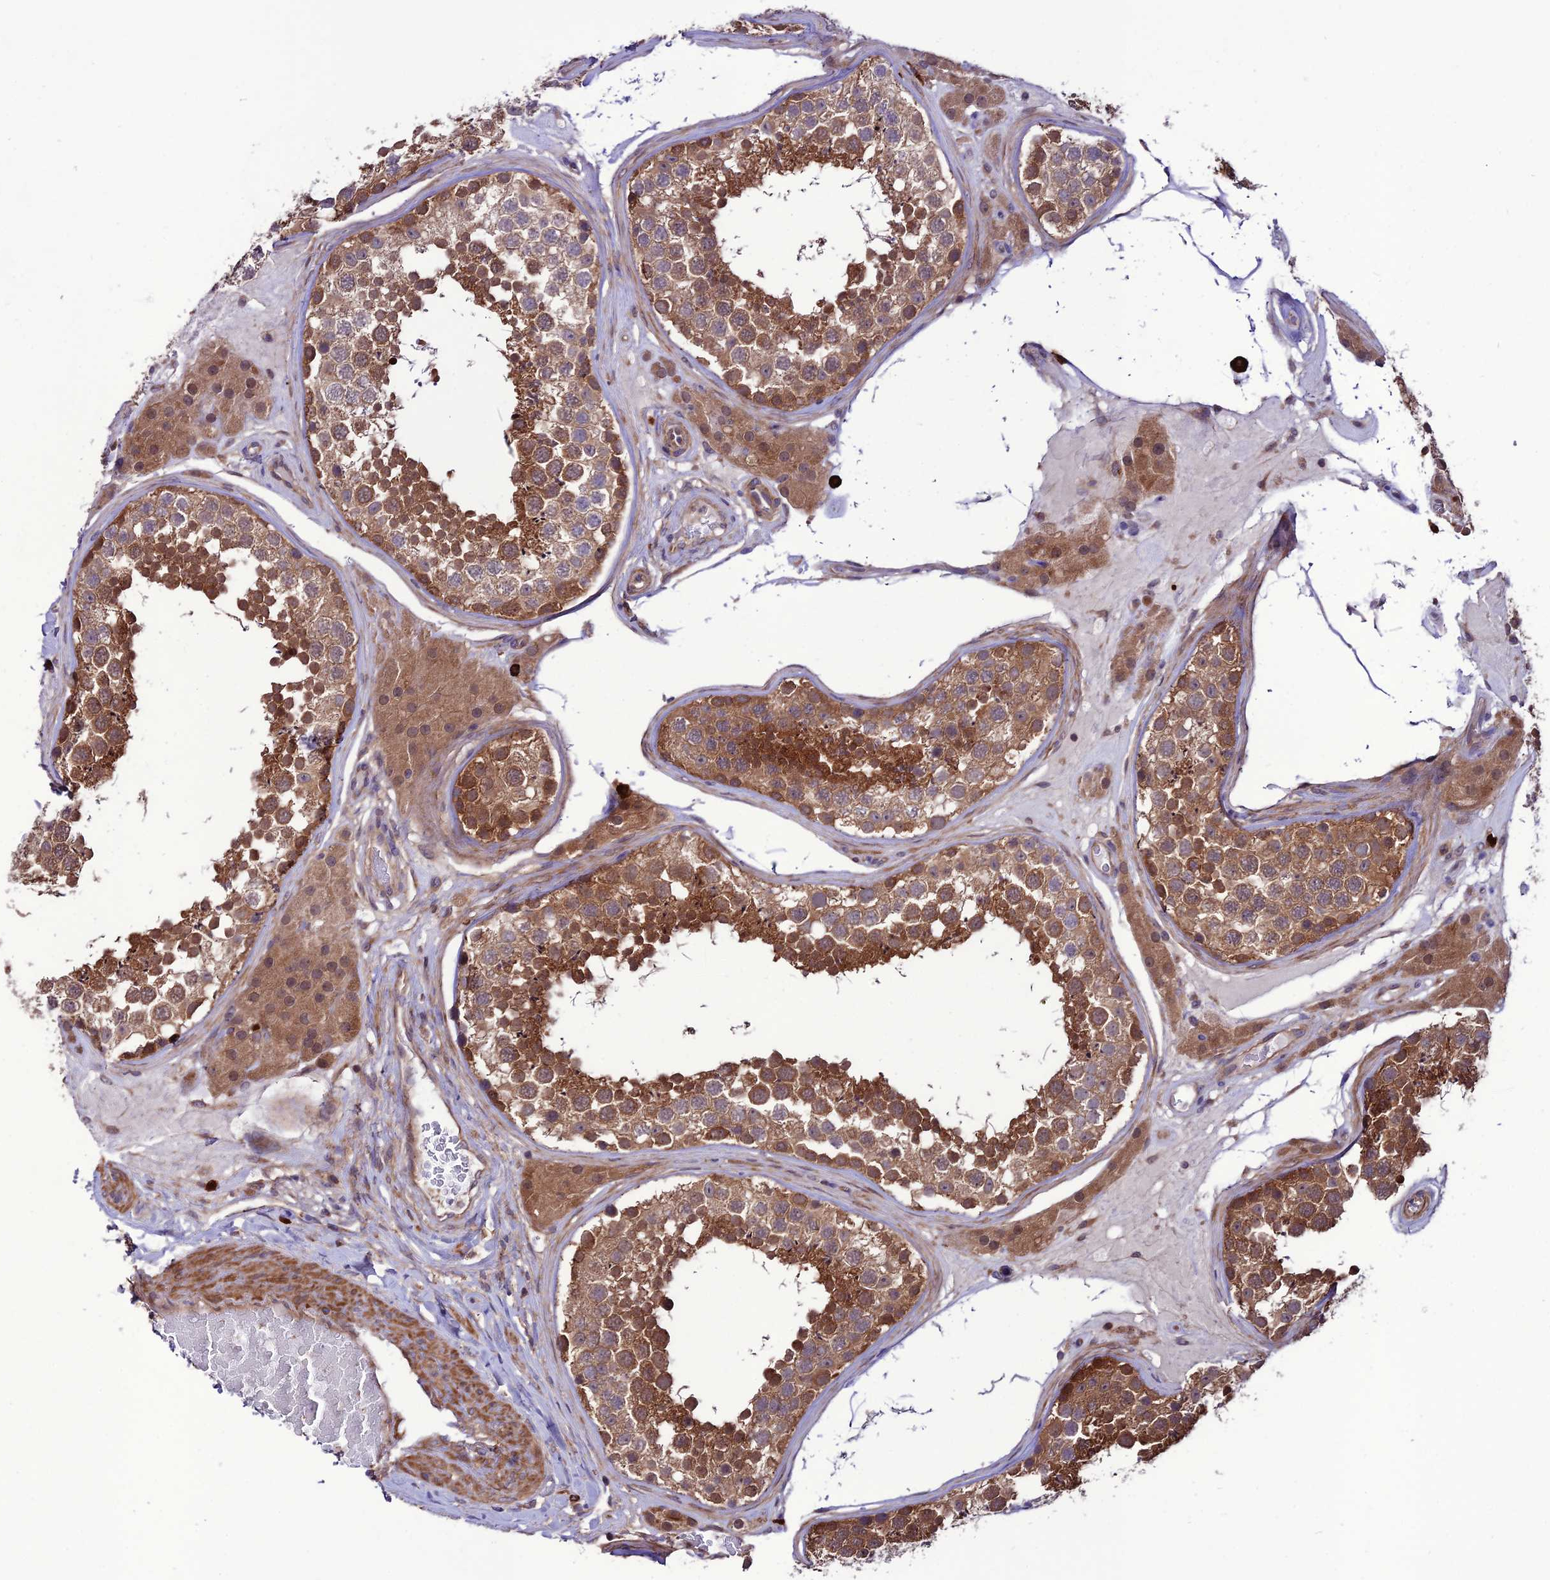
{"staining": {"intensity": "moderate", "quantity": ">75%", "location": "cytoplasmic/membranous"}, "tissue": "testis", "cell_type": "Cells in seminiferous ducts", "image_type": "normal", "snomed": [{"axis": "morphology", "description": "Normal tissue, NOS"}, {"axis": "topography", "description": "Testis"}], "caption": "Immunohistochemistry (IHC) histopathology image of benign human testis stained for a protein (brown), which demonstrates medium levels of moderate cytoplasmic/membranous expression in approximately >75% of cells in seminiferous ducts.", "gene": "PPIL3", "patient": {"sex": "male", "age": 46}}